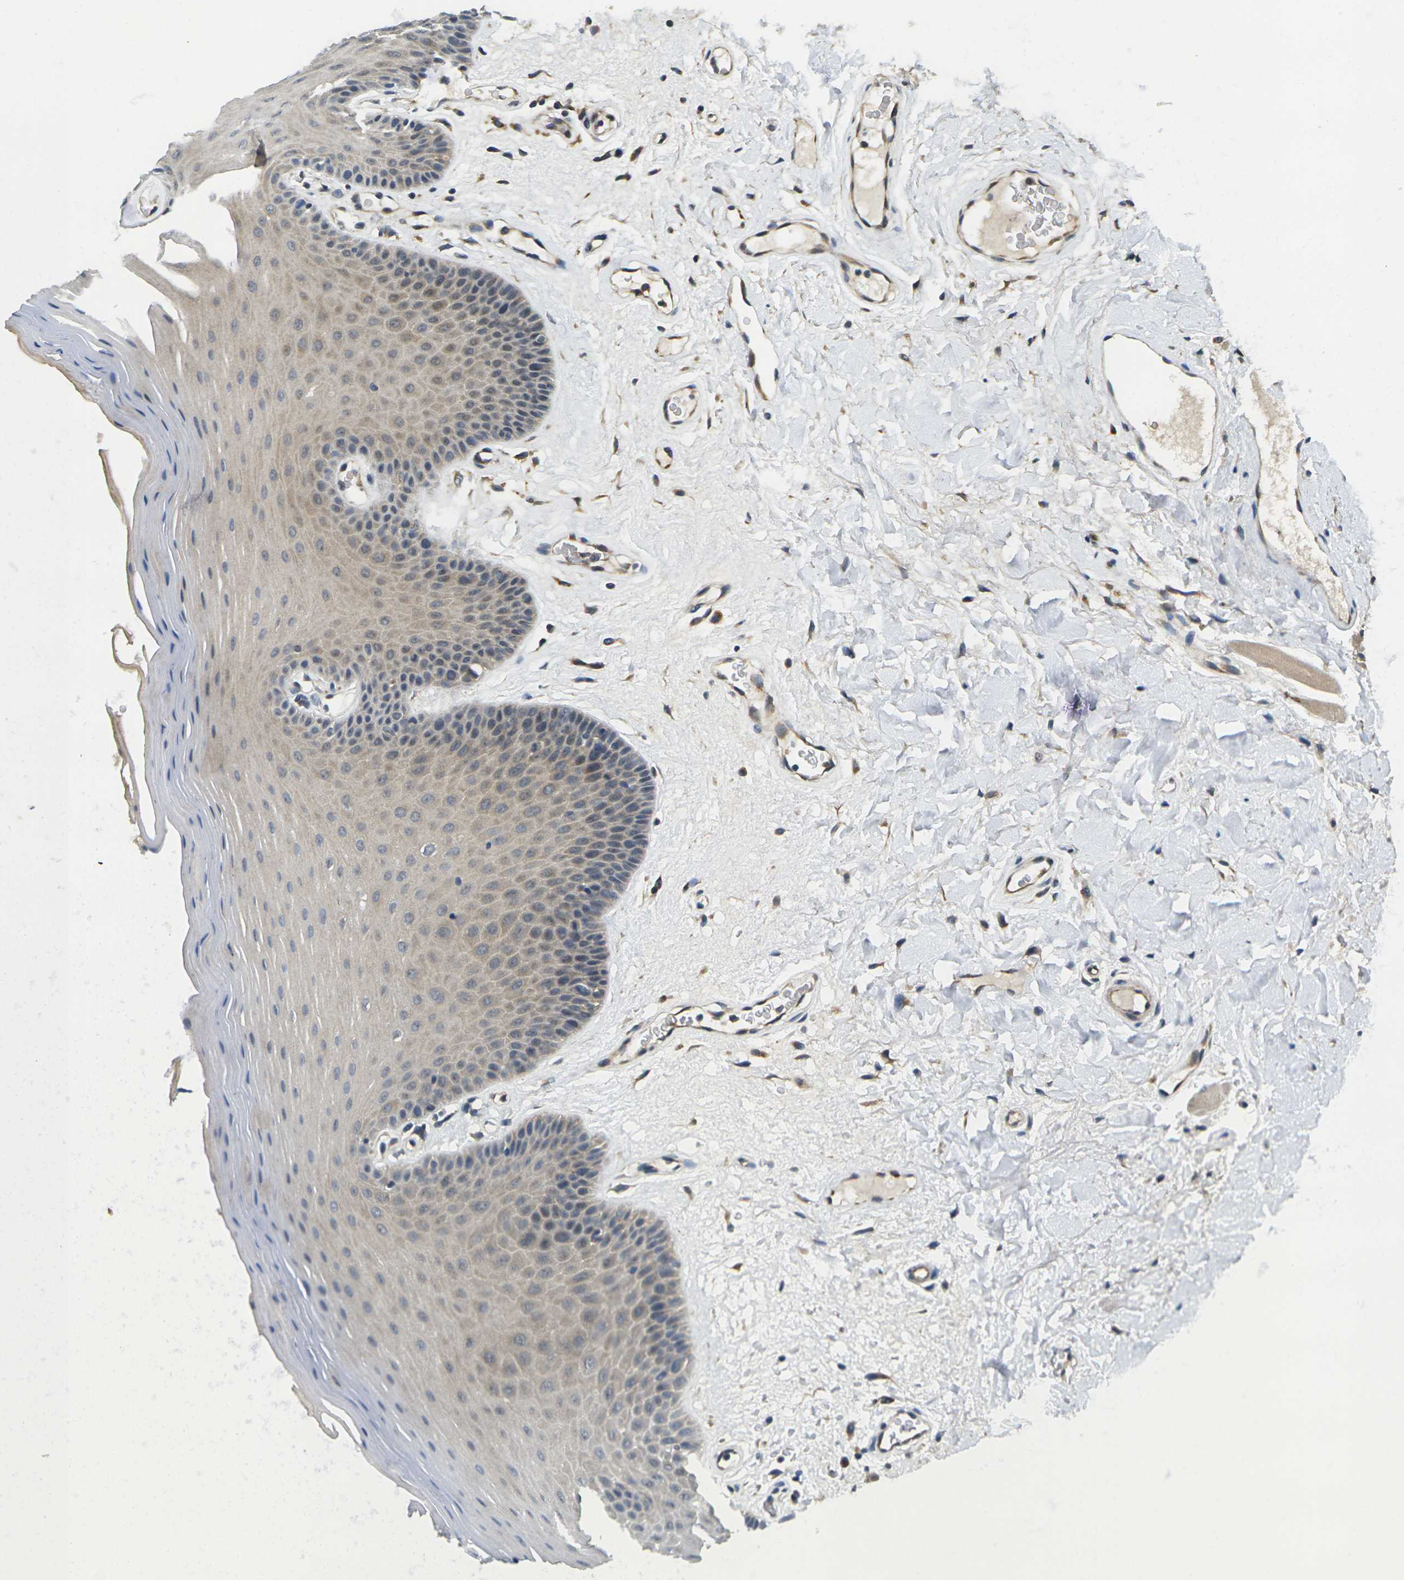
{"staining": {"intensity": "moderate", "quantity": "25%-75%", "location": "cytoplasmic/membranous"}, "tissue": "oral mucosa", "cell_type": "Squamous epithelial cells", "image_type": "normal", "snomed": [{"axis": "morphology", "description": "Normal tissue, NOS"}, {"axis": "morphology", "description": "Squamous cell carcinoma, NOS"}, {"axis": "topography", "description": "Skeletal muscle"}, {"axis": "topography", "description": "Adipose tissue"}, {"axis": "topography", "description": "Vascular tissue"}, {"axis": "topography", "description": "Oral tissue"}, {"axis": "topography", "description": "Peripheral nerve tissue"}, {"axis": "topography", "description": "Head-Neck"}], "caption": "An IHC image of benign tissue is shown. Protein staining in brown shows moderate cytoplasmic/membranous positivity in oral mucosa within squamous epithelial cells.", "gene": "MINAR2", "patient": {"sex": "male", "age": 71}}